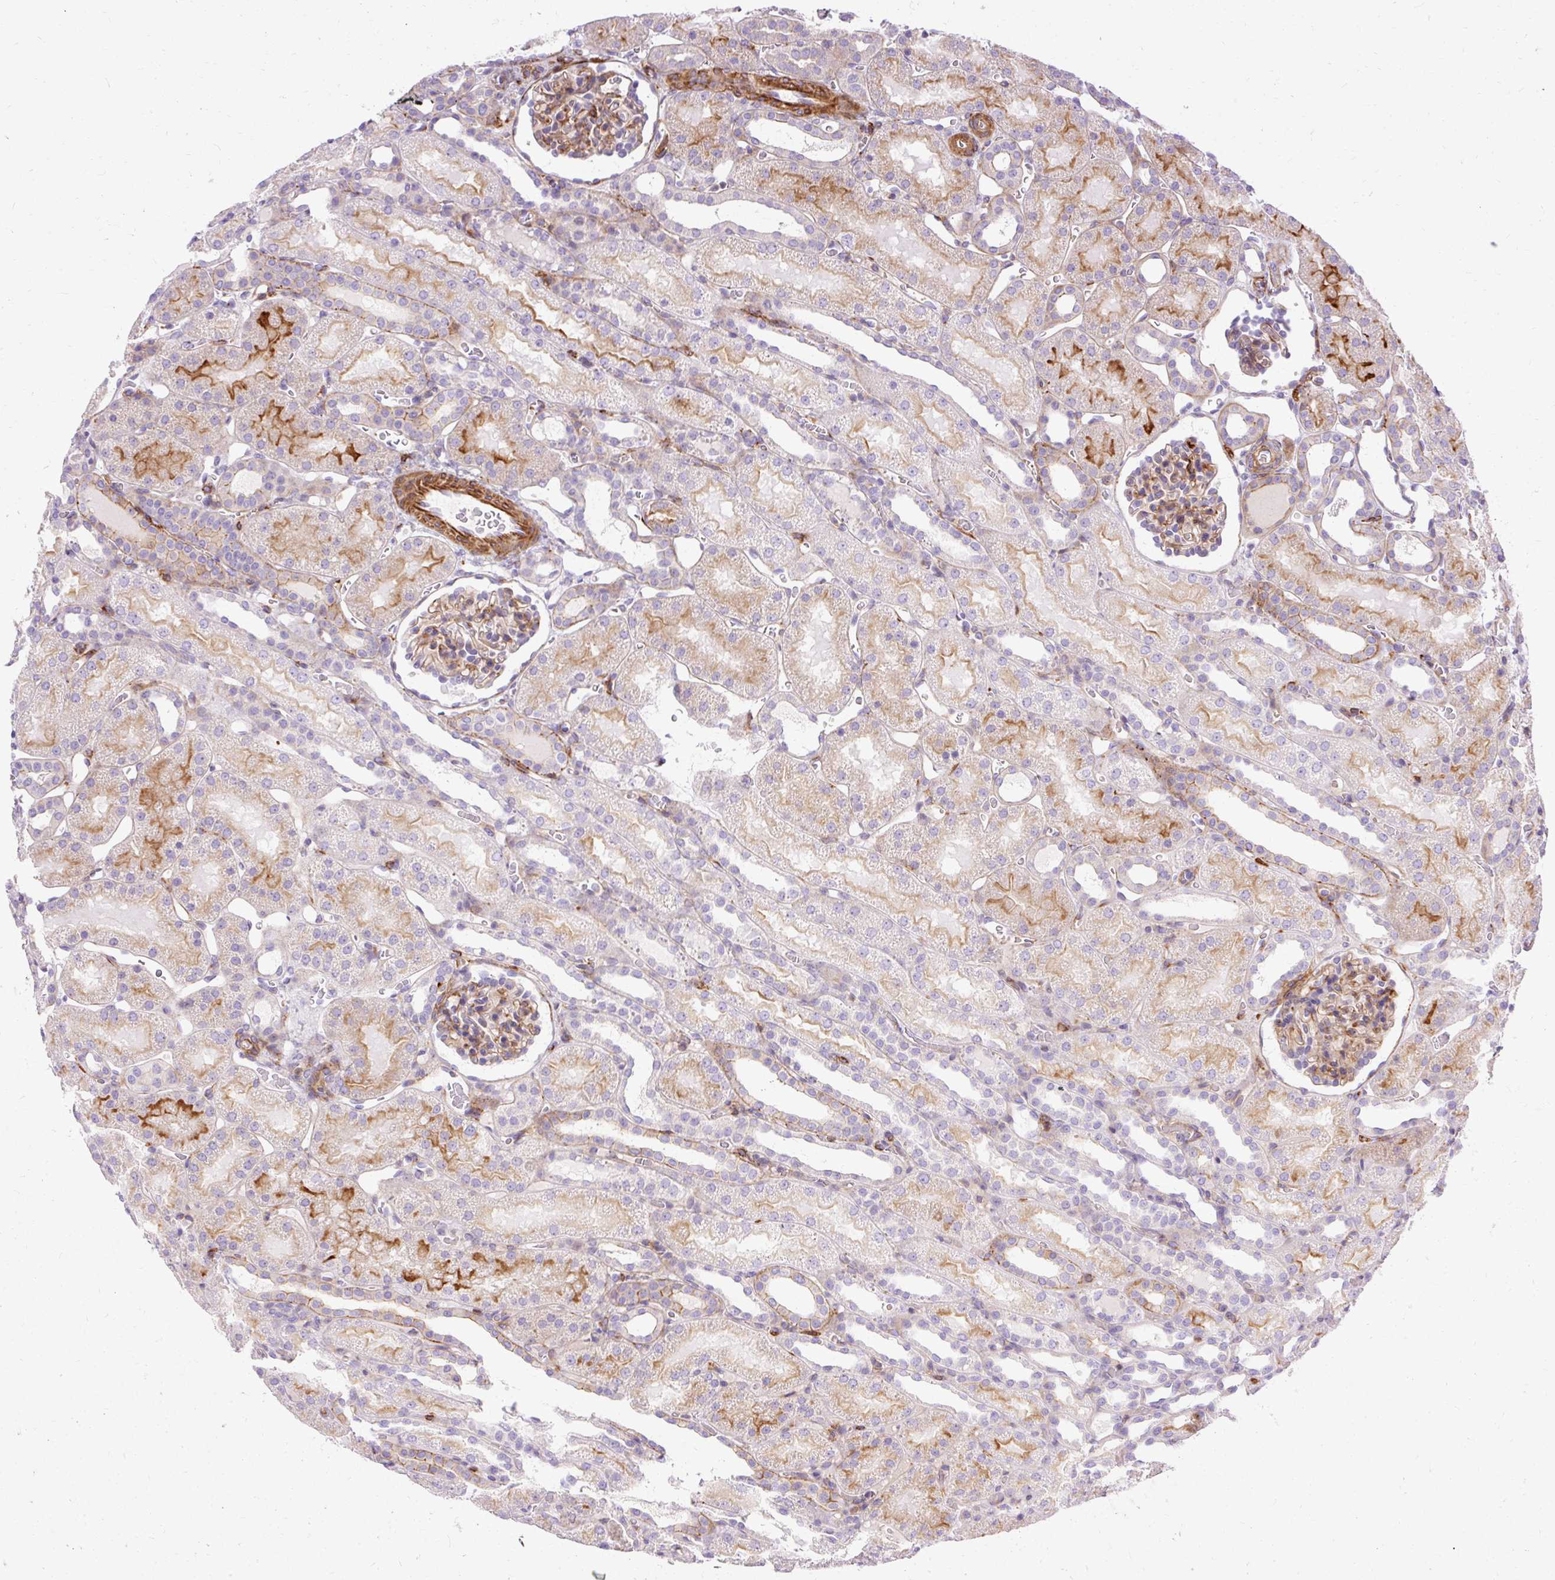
{"staining": {"intensity": "moderate", "quantity": "25%-75%", "location": "cytoplasmic/membranous"}, "tissue": "kidney", "cell_type": "Cells in glomeruli", "image_type": "normal", "snomed": [{"axis": "morphology", "description": "Normal tissue, NOS"}, {"axis": "topography", "description": "Kidney"}], "caption": "Immunohistochemistry photomicrograph of benign kidney: human kidney stained using IHC demonstrates medium levels of moderate protein expression localized specifically in the cytoplasmic/membranous of cells in glomeruli, appearing as a cytoplasmic/membranous brown color.", "gene": "CORO7", "patient": {"sex": "male", "age": 2}}